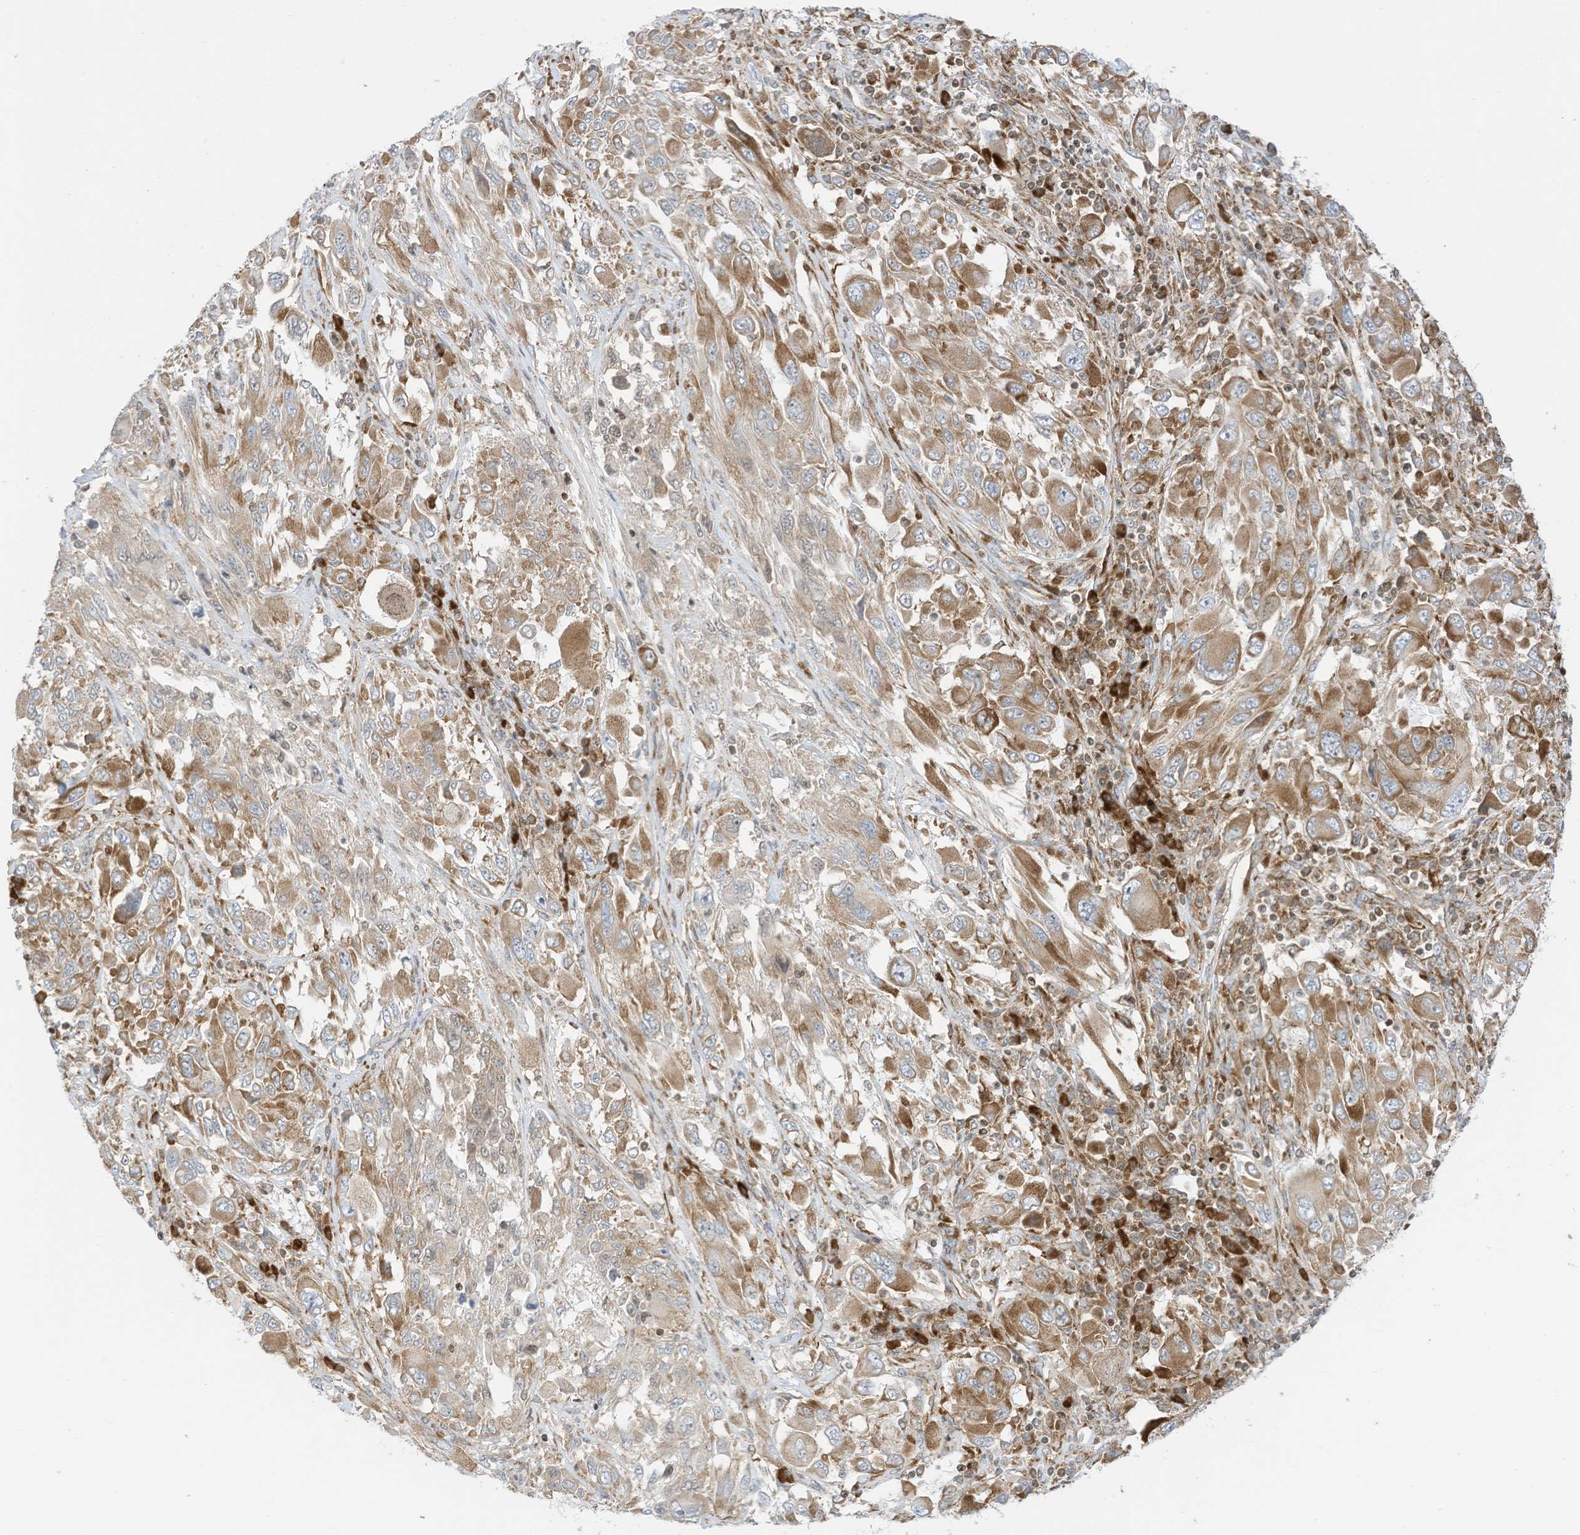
{"staining": {"intensity": "moderate", "quantity": ">75%", "location": "cytoplasmic/membranous"}, "tissue": "melanoma", "cell_type": "Tumor cells", "image_type": "cancer", "snomed": [{"axis": "morphology", "description": "Malignant melanoma, NOS"}, {"axis": "topography", "description": "Skin"}], "caption": "Moderate cytoplasmic/membranous protein positivity is present in about >75% of tumor cells in melanoma.", "gene": "EDF1", "patient": {"sex": "female", "age": 91}}